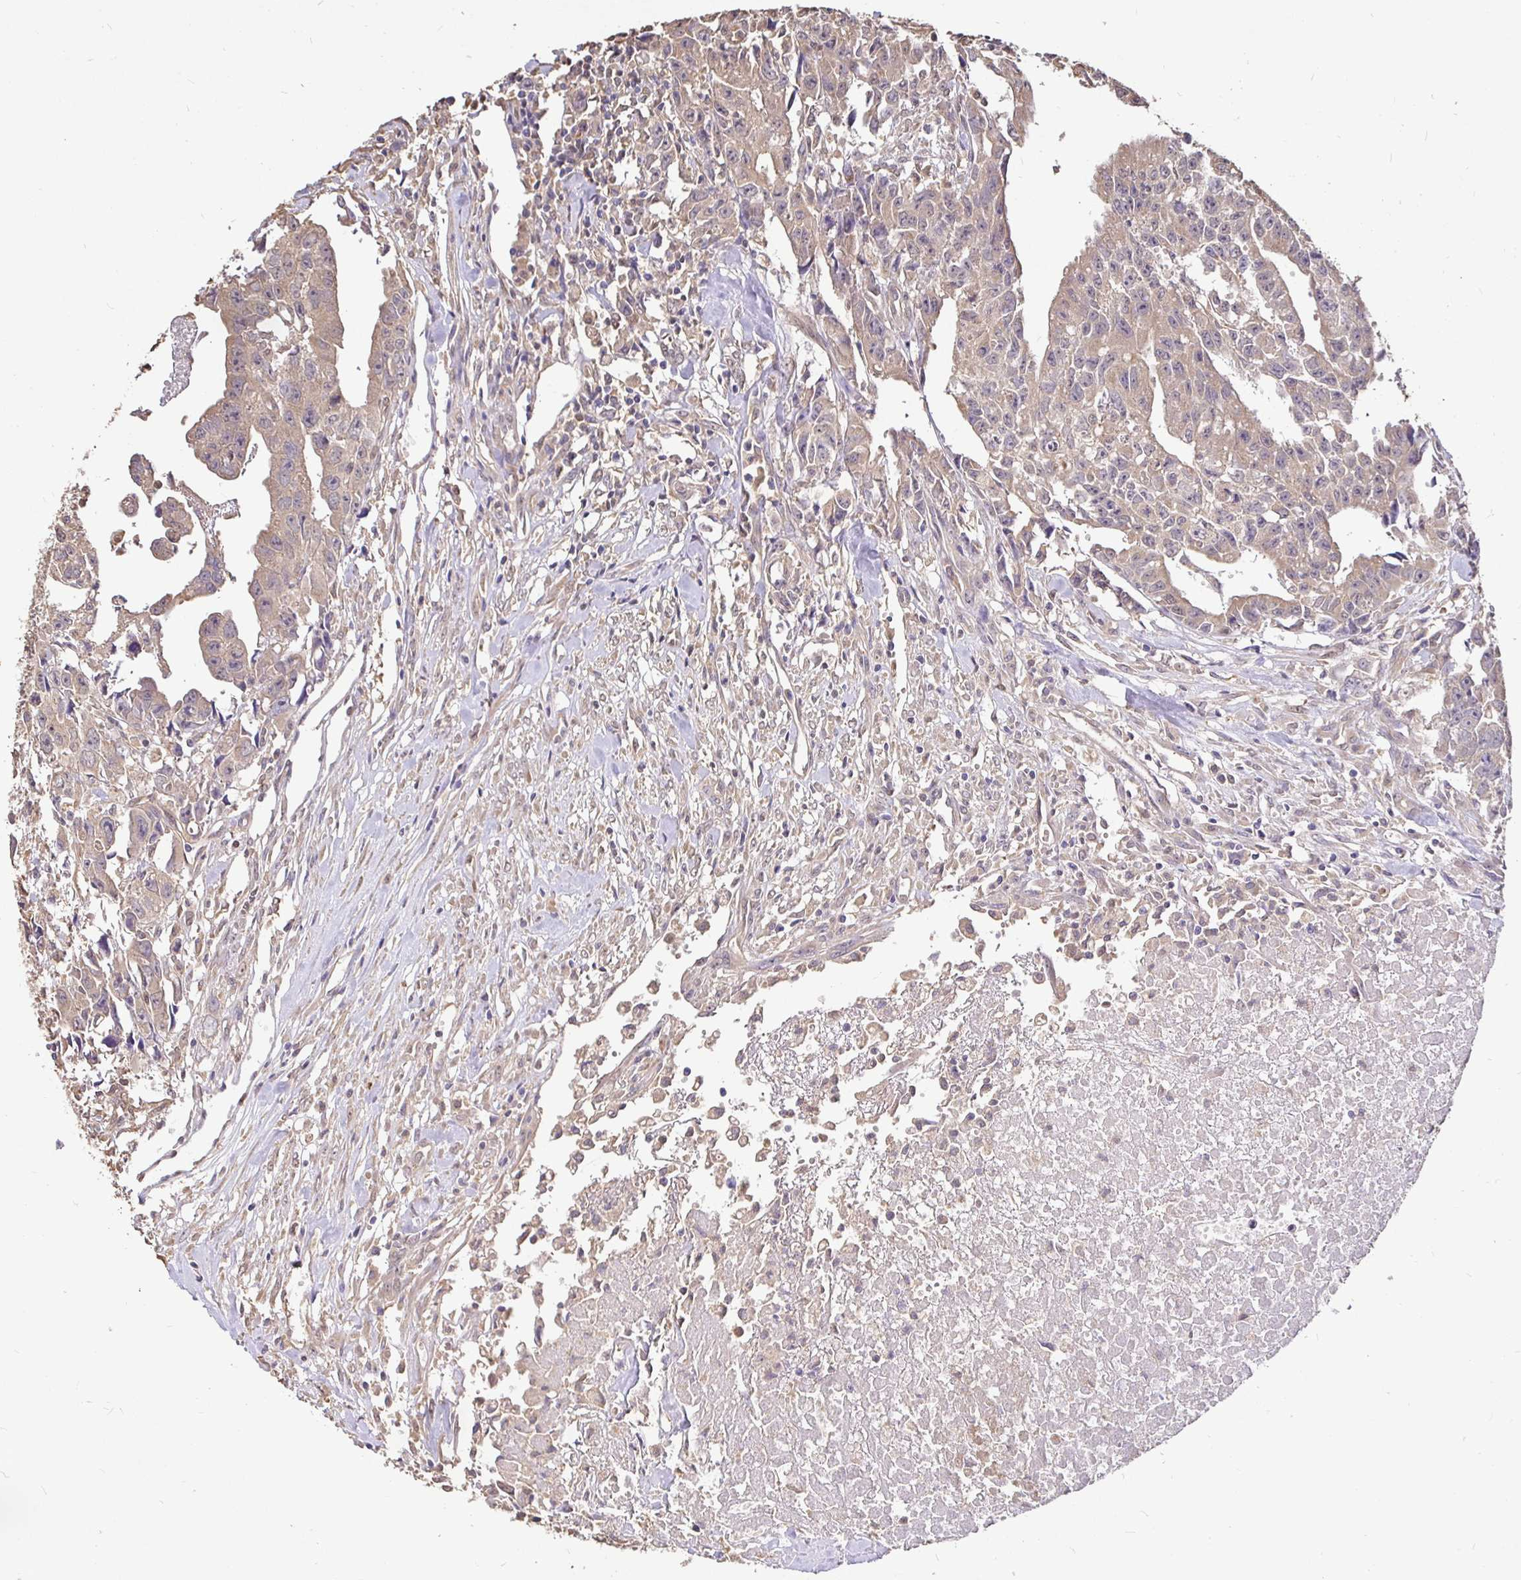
{"staining": {"intensity": "weak", "quantity": "25%-75%", "location": "cytoplasmic/membranous"}, "tissue": "testis cancer", "cell_type": "Tumor cells", "image_type": "cancer", "snomed": [{"axis": "morphology", "description": "Carcinoma, Embryonal, NOS"}, {"axis": "morphology", "description": "Teratoma, malignant, NOS"}, {"axis": "topography", "description": "Testis"}], "caption": "Immunohistochemistry of embryonal carcinoma (testis) demonstrates low levels of weak cytoplasmic/membranous expression in about 25%-75% of tumor cells.", "gene": "MAPK8IP3", "patient": {"sex": "male", "age": 24}}